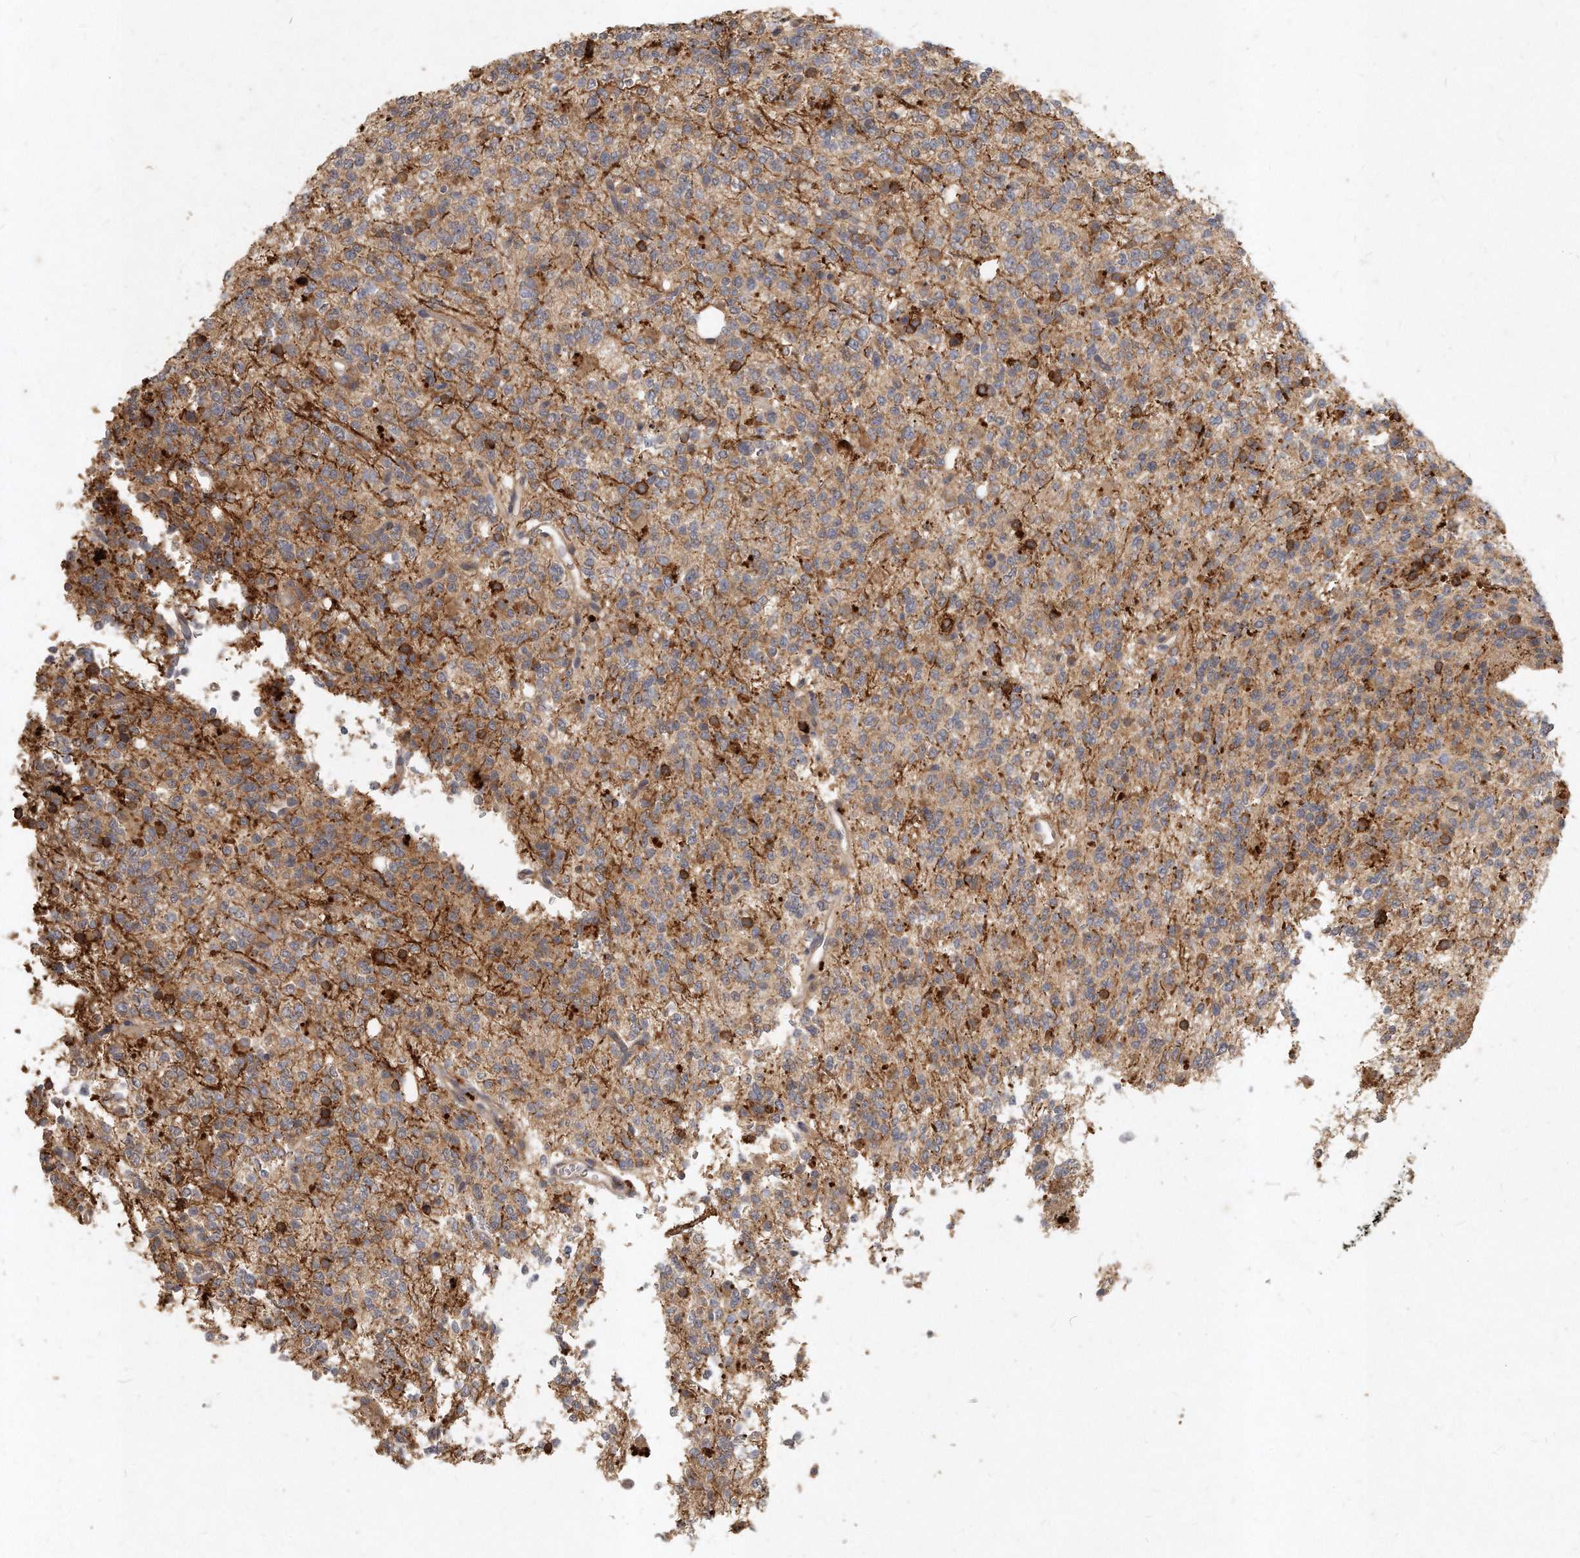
{"staining": {"intensity": "moderate", "quantity": ">75%", "location": "cytoplasmic/membranous"}, "tissue": "glioma", "cell_type": "Tumor cells", "image_type": "cancer", "snomed": [{"axis": "morphology", "description": "Glioma, malignant, High grade"}, {"axis": "topography", "description": "Brain"}], "caption": "Brown immunohistochemical staining in glioma demonstrates moderate cytoplasmic/membranous staining in approximately >75% of tumor cells. Using DAB (brown) and hematoxylin (blue) stains, captured at high magnification using brightfield microscopy.", "gene": "LGALS8", "patient": {"sex": "female", "age": 62}}